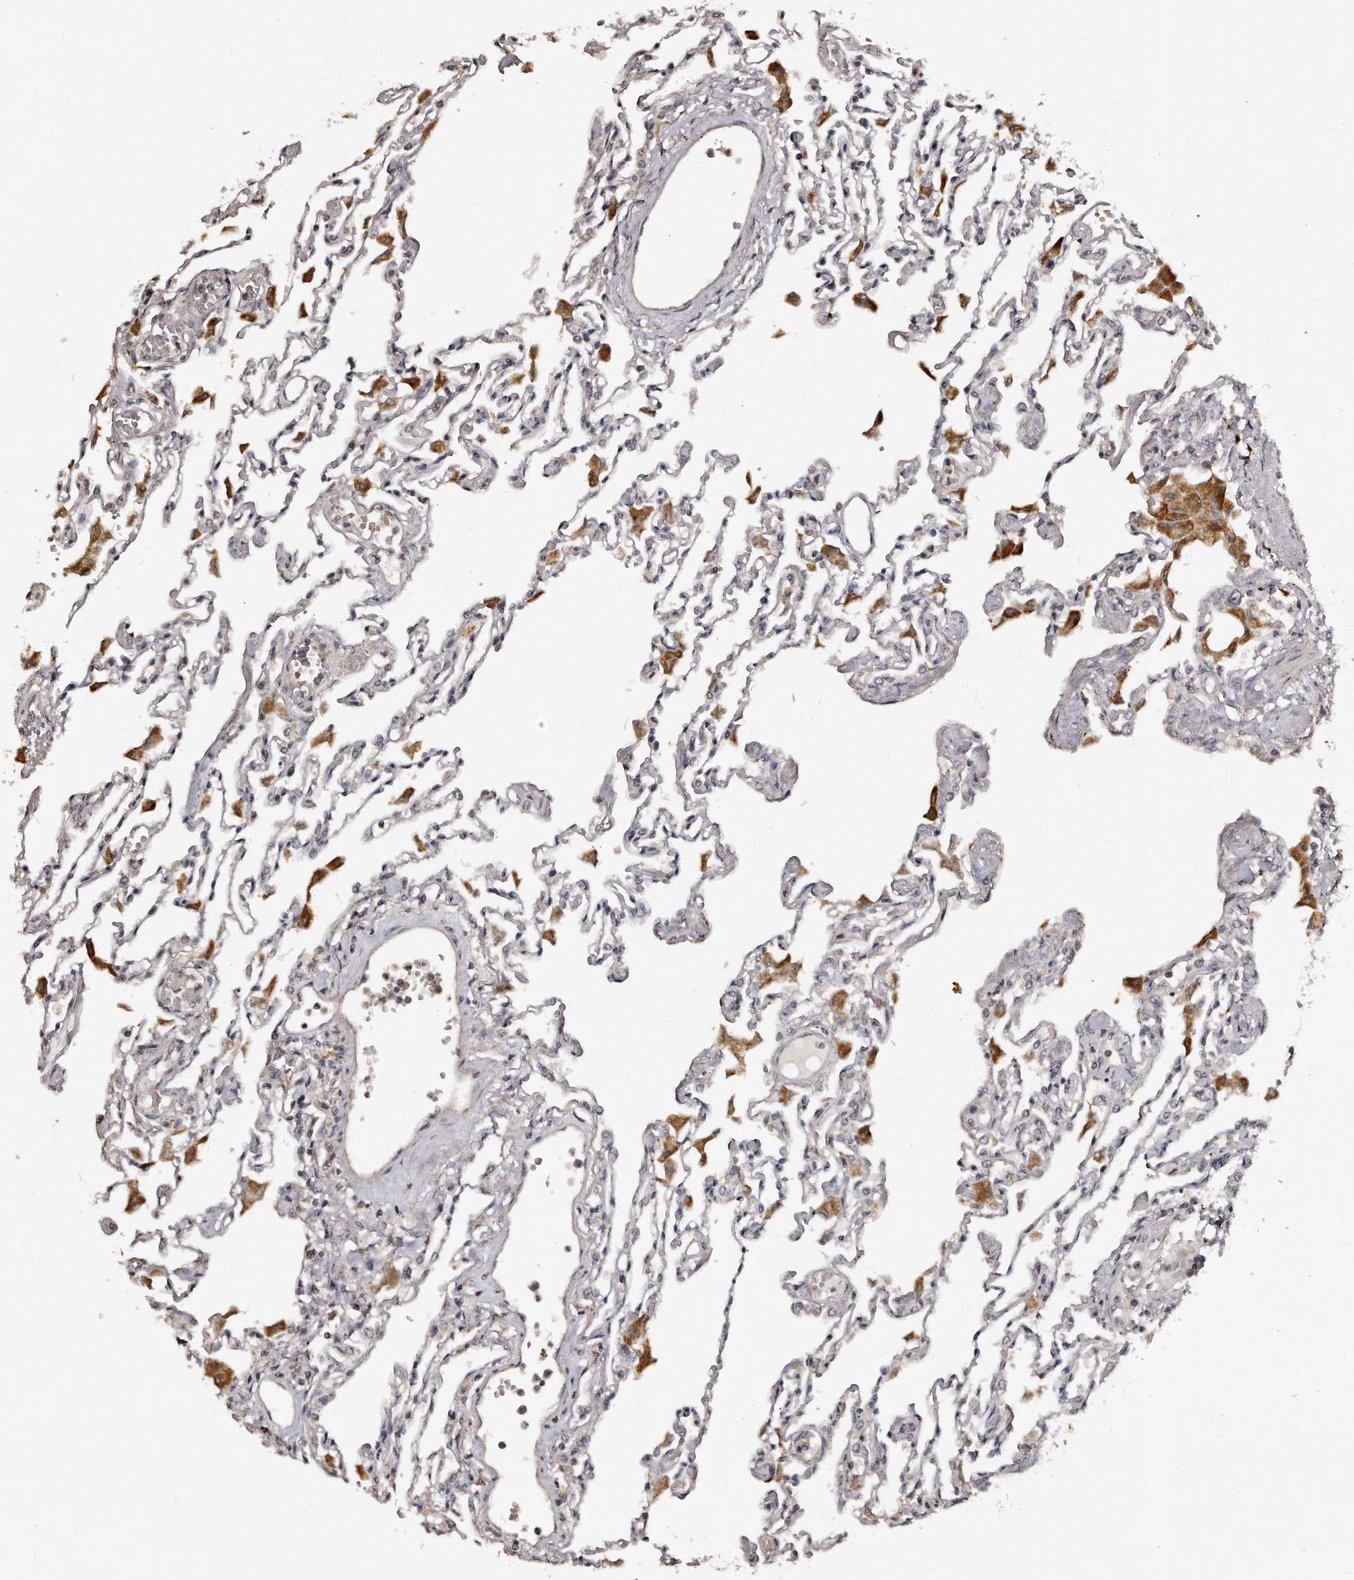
{"staining": {"intensity": "weak", "quantity": "<25%", "location": "nuclear"}, "tissue": "lung", "cell_type": "Alveolar cells", "image_type": "normal", "snomed": [{"axis": "morphology", "description": "Normal tissue, NOS"}, {"axis": "topography", "description": "Bronchus"}, {"axis": "topography", "description": "Lung"}], "caption": "The photomicrograph shows no significant expression in alveolar cells of lung. (IHC, brightfield microscopy, high magnification).", "gene": "TSHR", "patient": {"sex": "female", "age": 49}}